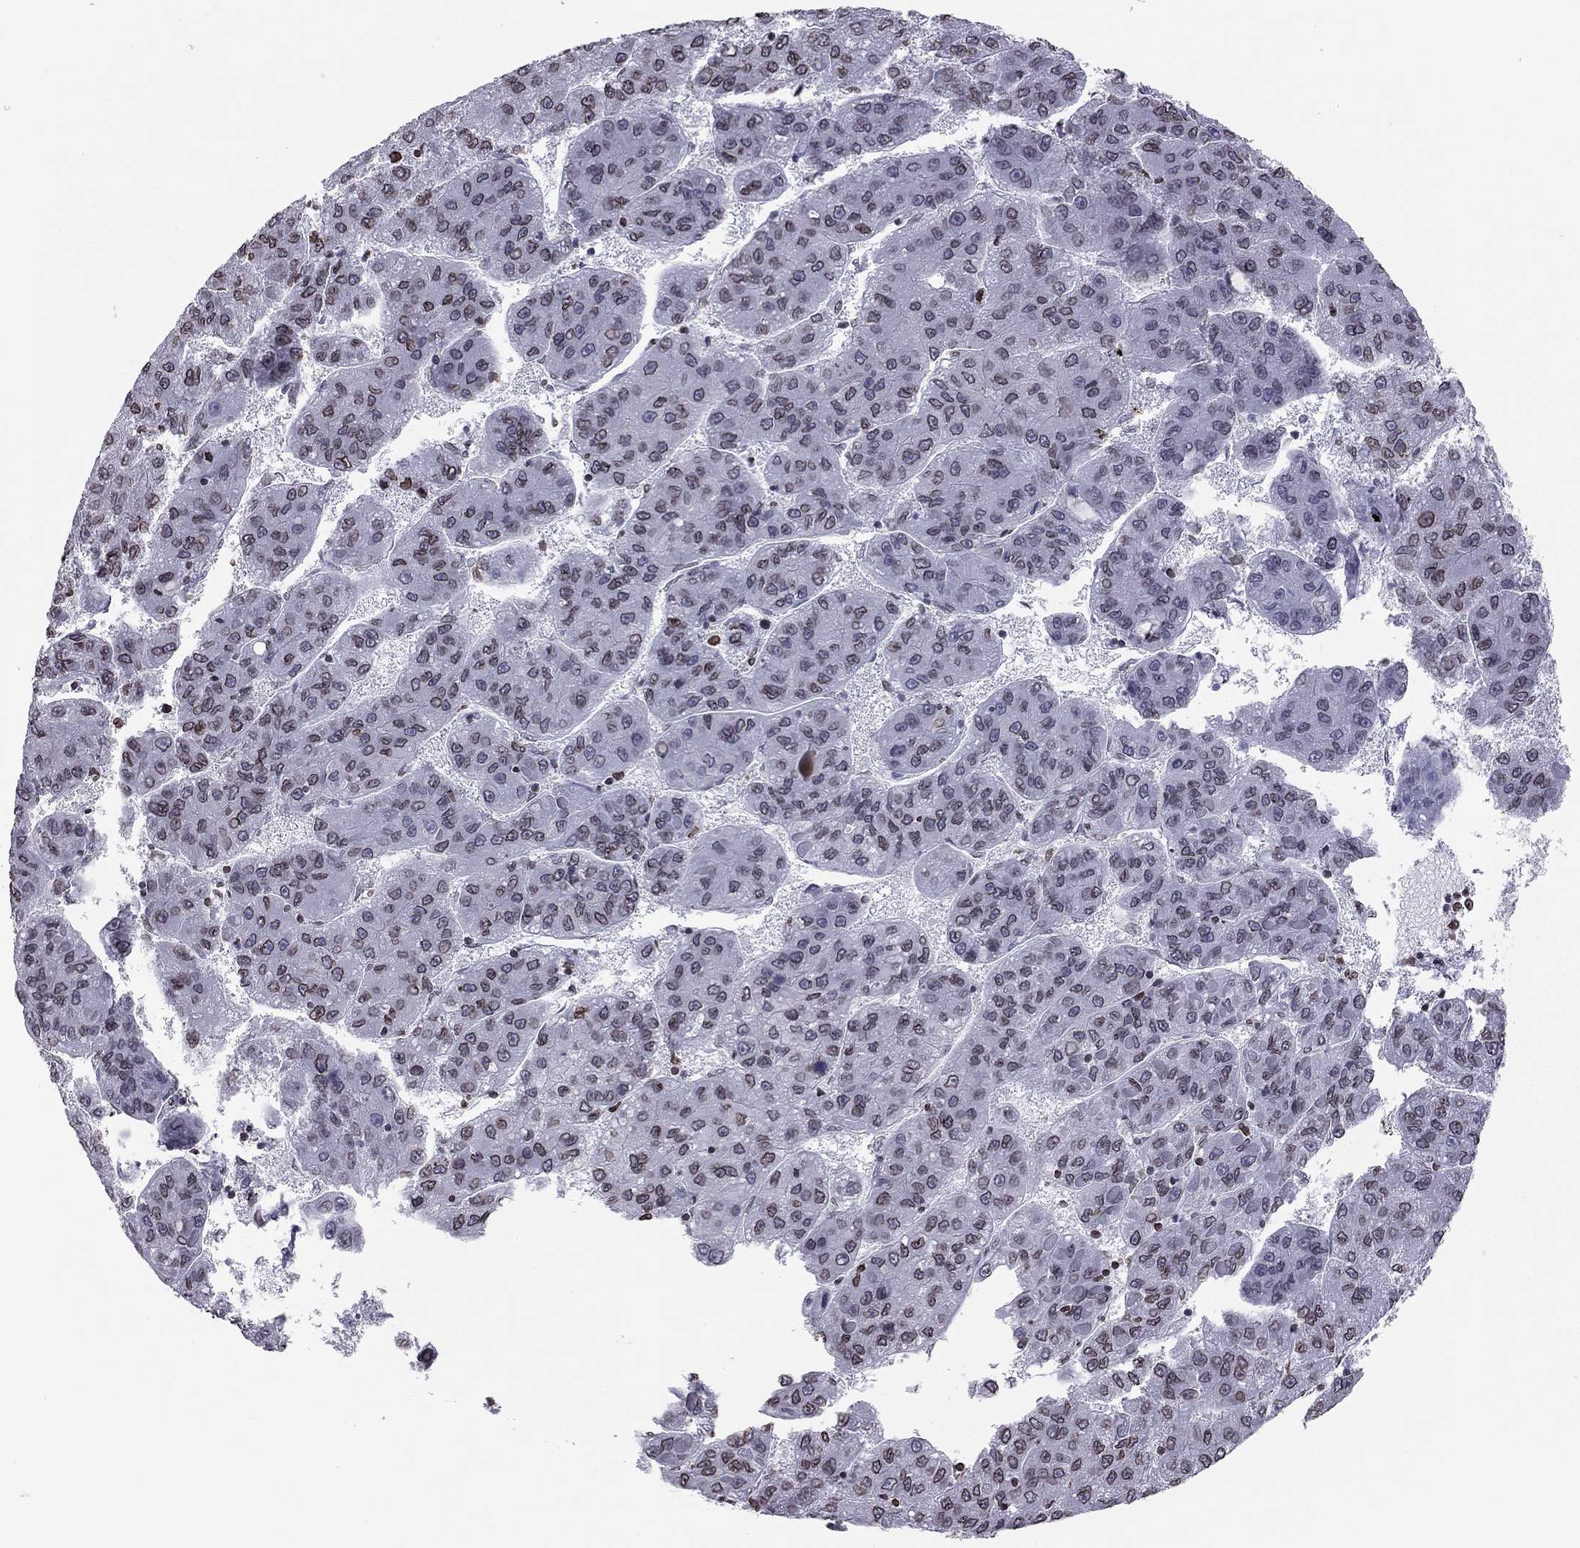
{"staining": {"intensity": "moderate", "quantity": ">75%", "location": "cytoplasmic/membranous,nuclear"}, "tissue": "liver cancer", "cell_type": "Tumor cells", "image_type": "cancer", "snomed": [{"axis": "morphology", "description": "Carcinoma, Hepatocellular, NOS"}, {"axis": "topography", "description": "Liver"}], "caption": "About >75% of tumor cells in human liver hepatocellular carcinoma display moderate cytoplasmic/membranous and nuclear protein expression as visualized by brown immunohistochemical staining.", "gene": "ESPL1", "patient": {"sex": "female", "age": 82}}